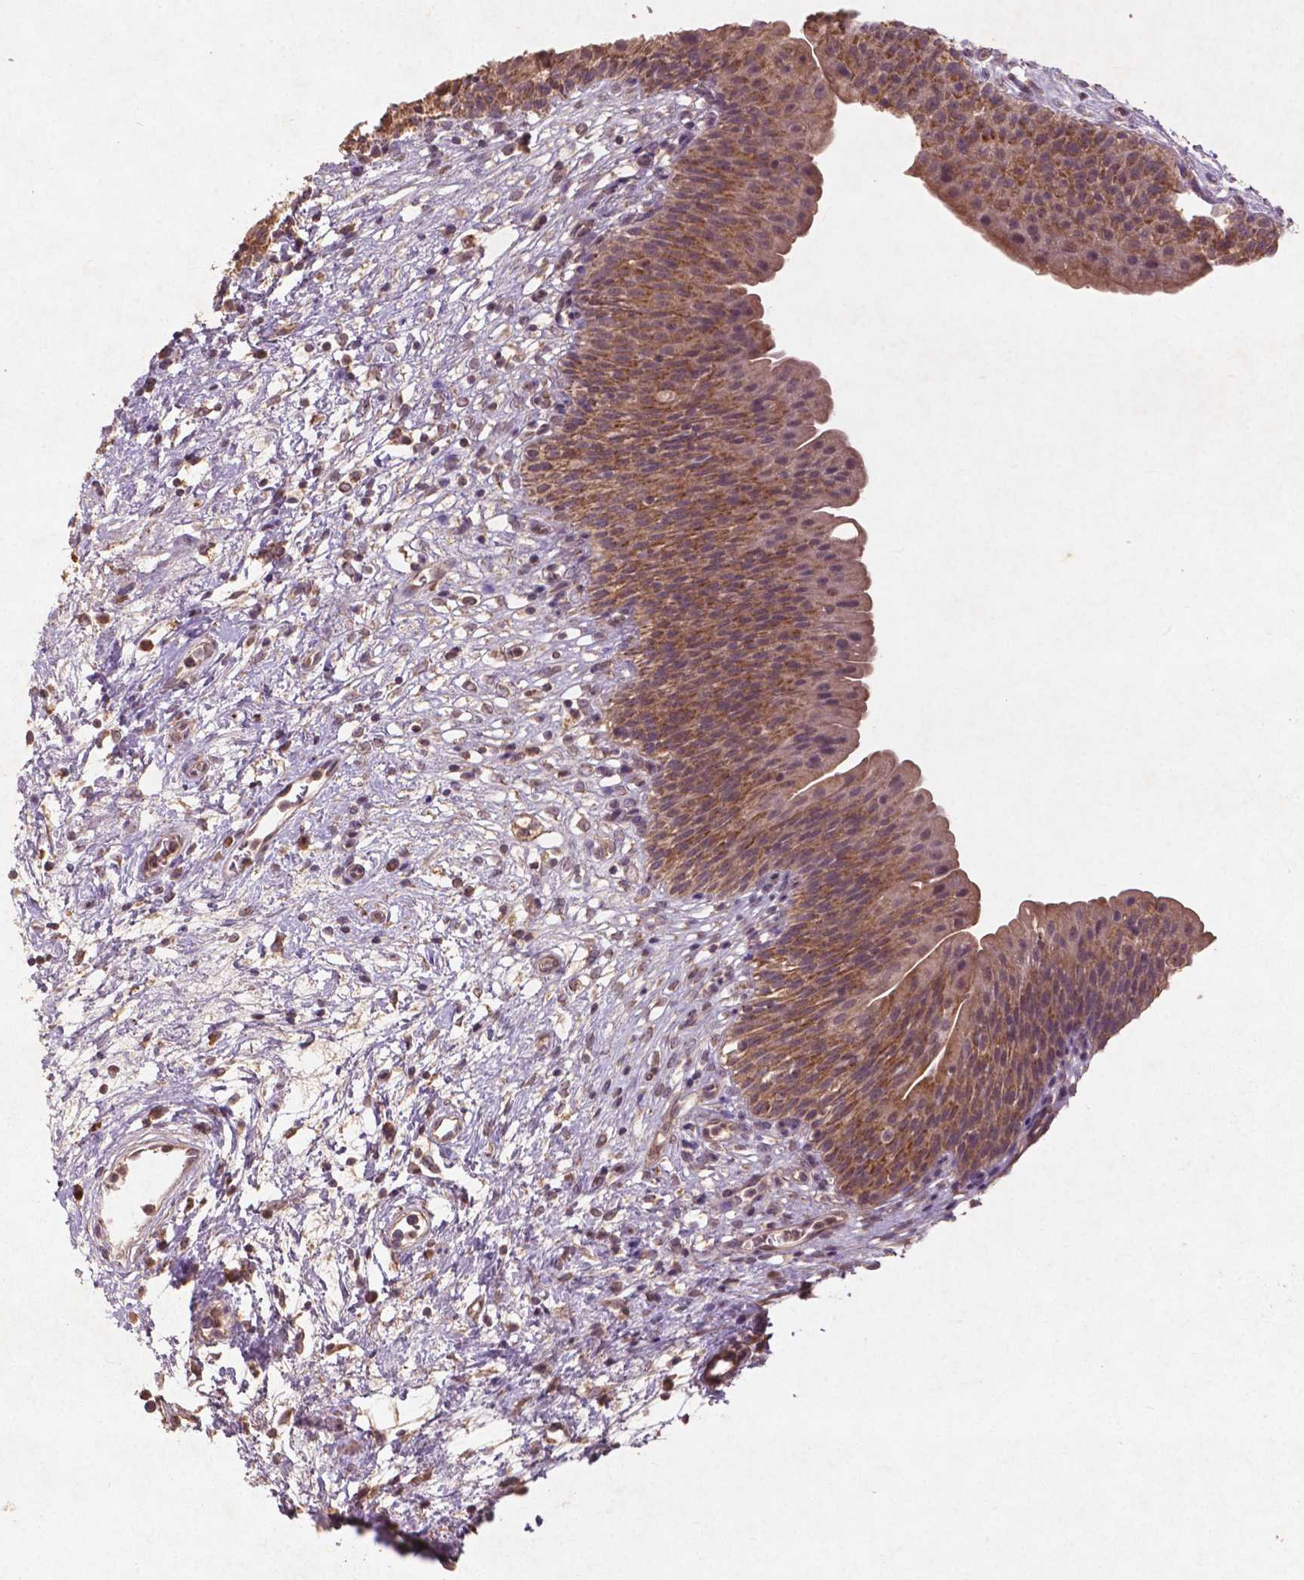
{"staining": {"intensity": "moderate", "quantity": ">75%", "location": "cytoplasmic/membranous"}, "tissue": "urinary bladder", "cell_type": "Urothelial cells", "image_type": "normal", "snomed": [{"axis": "morphology", "description": "Normal tissue, NOS"}, {"axis": "topography", "description": "Urinary bladder"}], "caption": "This is an image of immunohistochemistry (IHC) staining of normal urinary bladder, which shows moderate positivity in the cytoplasmic/membranous of urothelial cells.", "gene": "ST6GALNAC5", "patient": {"sex": "male", "age": 76}}